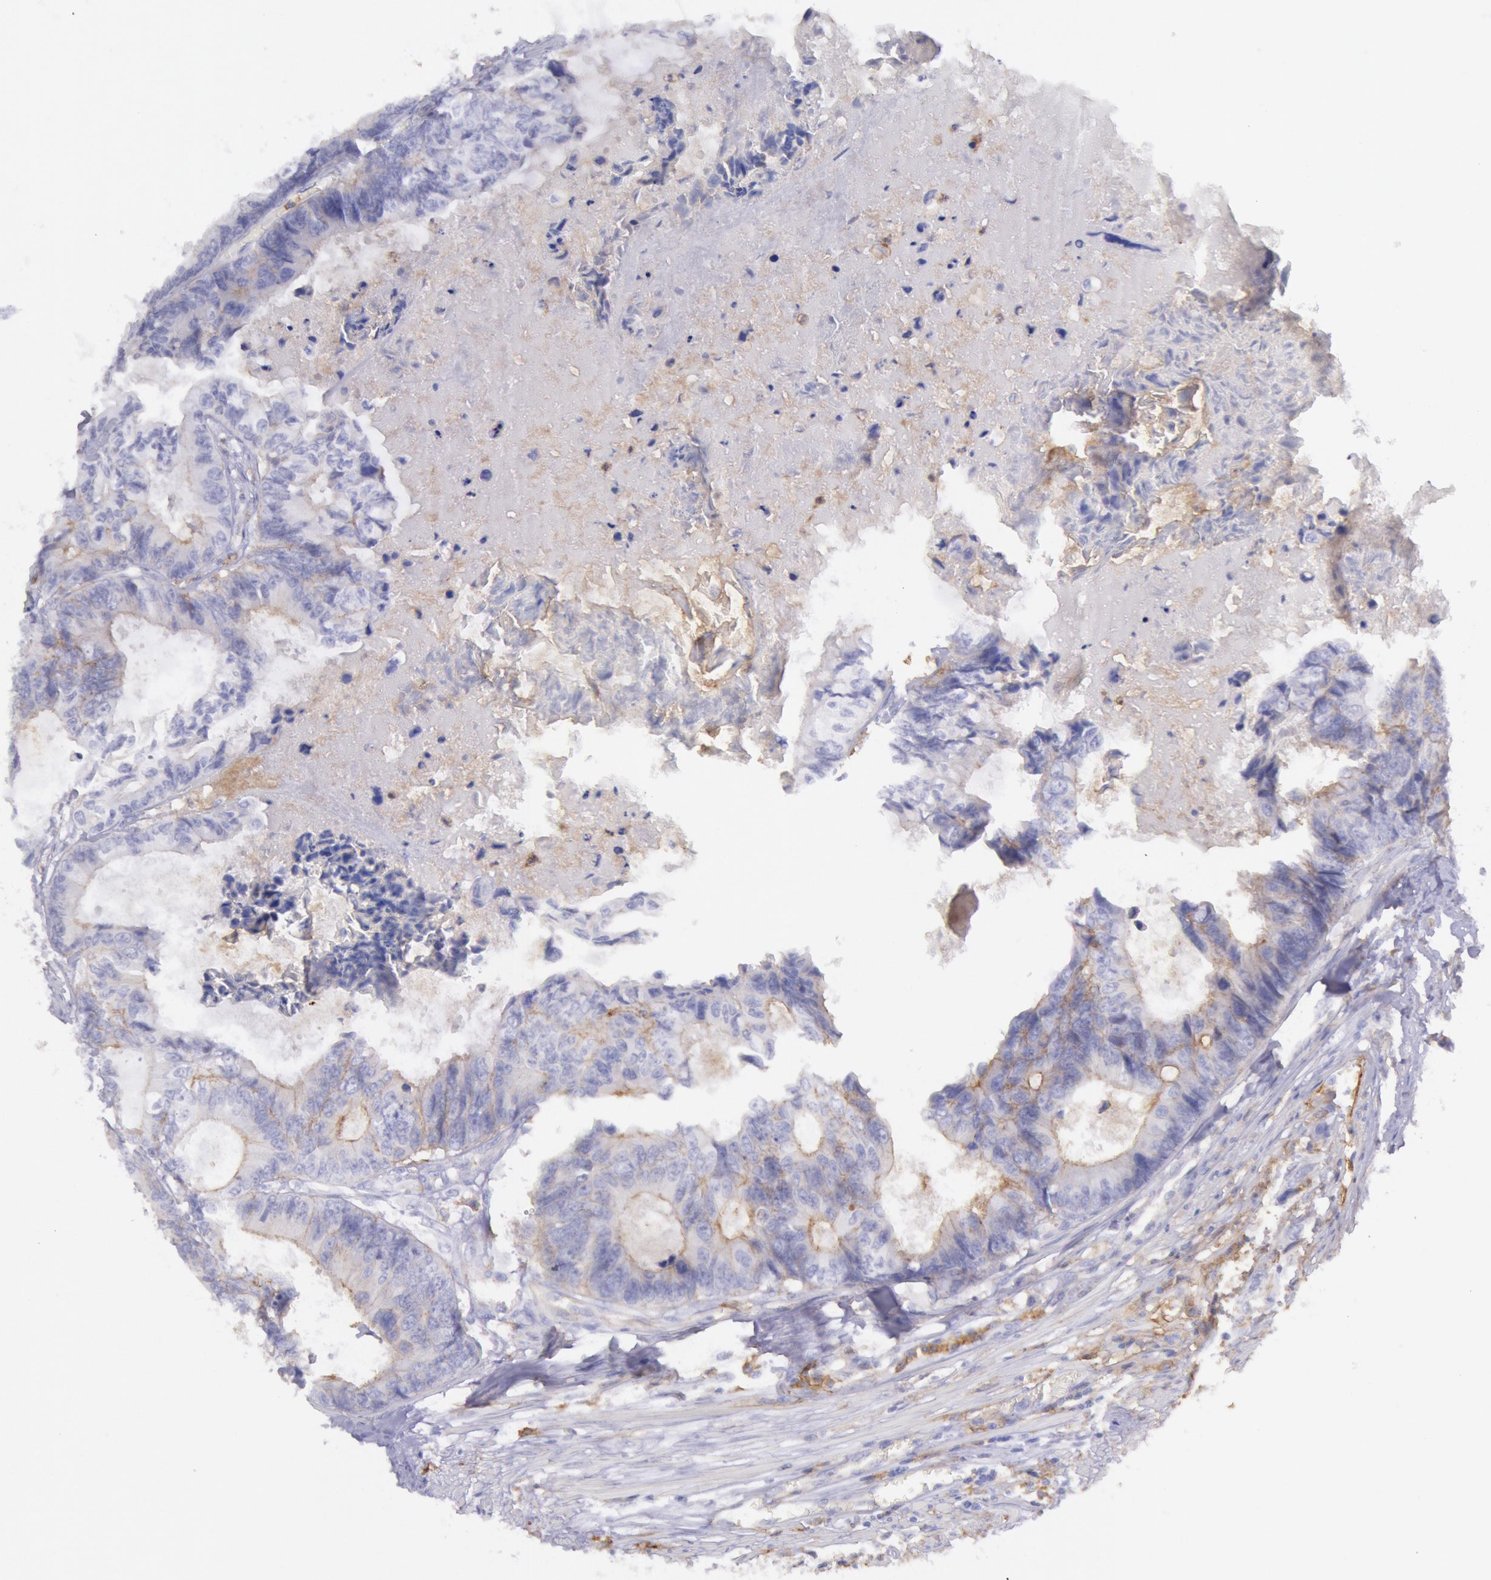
{"staining": {"intensity": "weak", "quantity": "<25%", "location": "cytoplasmic/membranous"}, "tissue": "colorectal cancer", "cell_type": "Tumor cells", "image_type": "cancer", "snomed": [{"axis": "morphology", "description": "Adenocarcinoma, NOS"}, {"axis": "topography", "description": "Rectum"}], "caption": "This is a image of immunohistochemistry (IHC) staining of colorectal cancer, which shows no expression in tumor cells.", "gene": "LYN", "patient": {"sex": "female", "age": 98}}